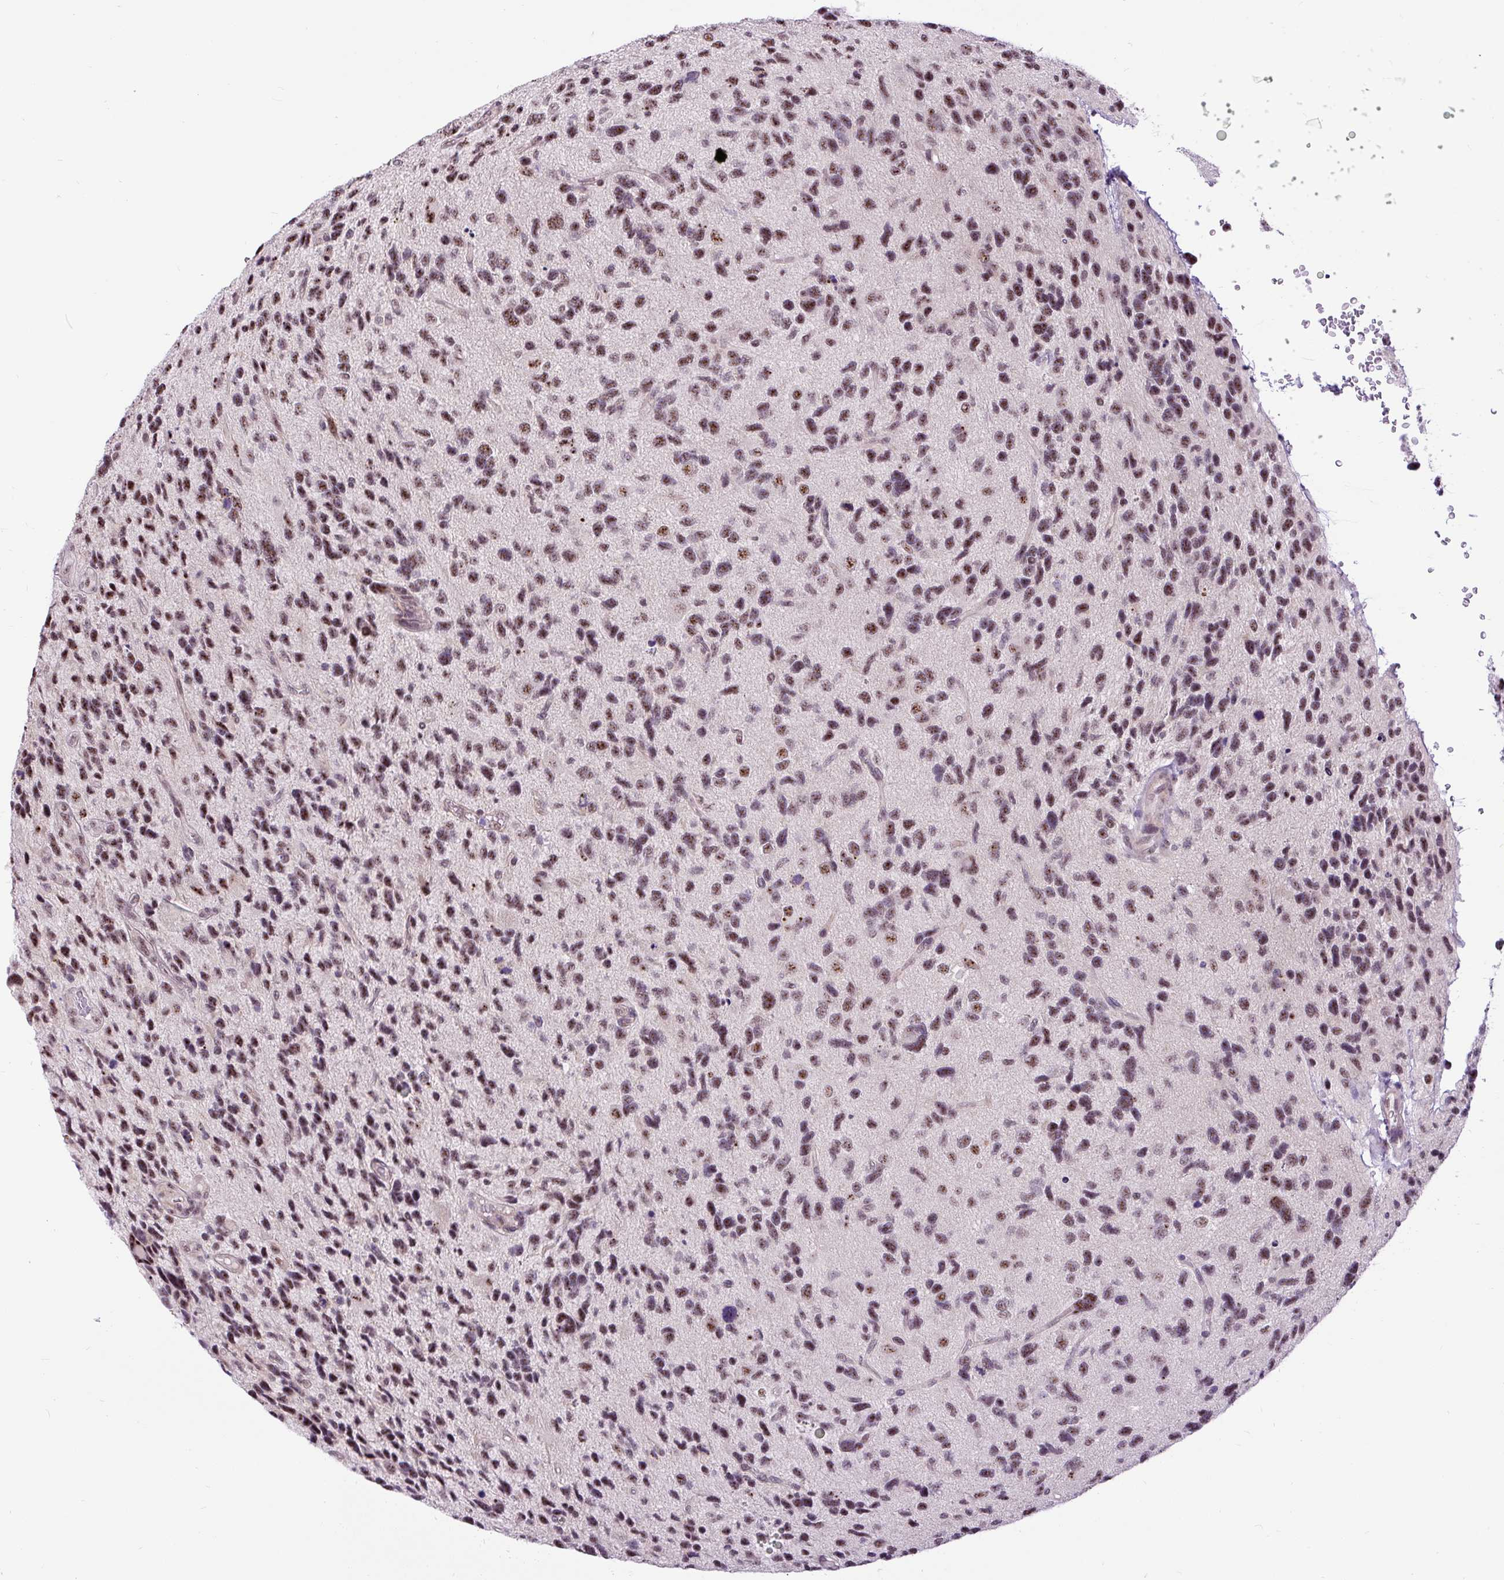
{"staining": {"intensity": "moderate", "quantity": ">75%", "location": "nuclear"}, "tissue": "glioma", "cell_type": "Tumor cells", "image_type": "cancer", "snomed": [{"axis": "morphology", "description": "Glioma, malignant, High grade"}, {"axis": "topography", "description": "Brain"}], "caption": "A brown stain highlights moderate nuclear staining of a protein in human glioma tumor cells. Immunohistochemistry stains the protein in brown and the nuclei are stained blue.", "gene": "SMC5", "patient": {"sex": "female", "age": 58}}